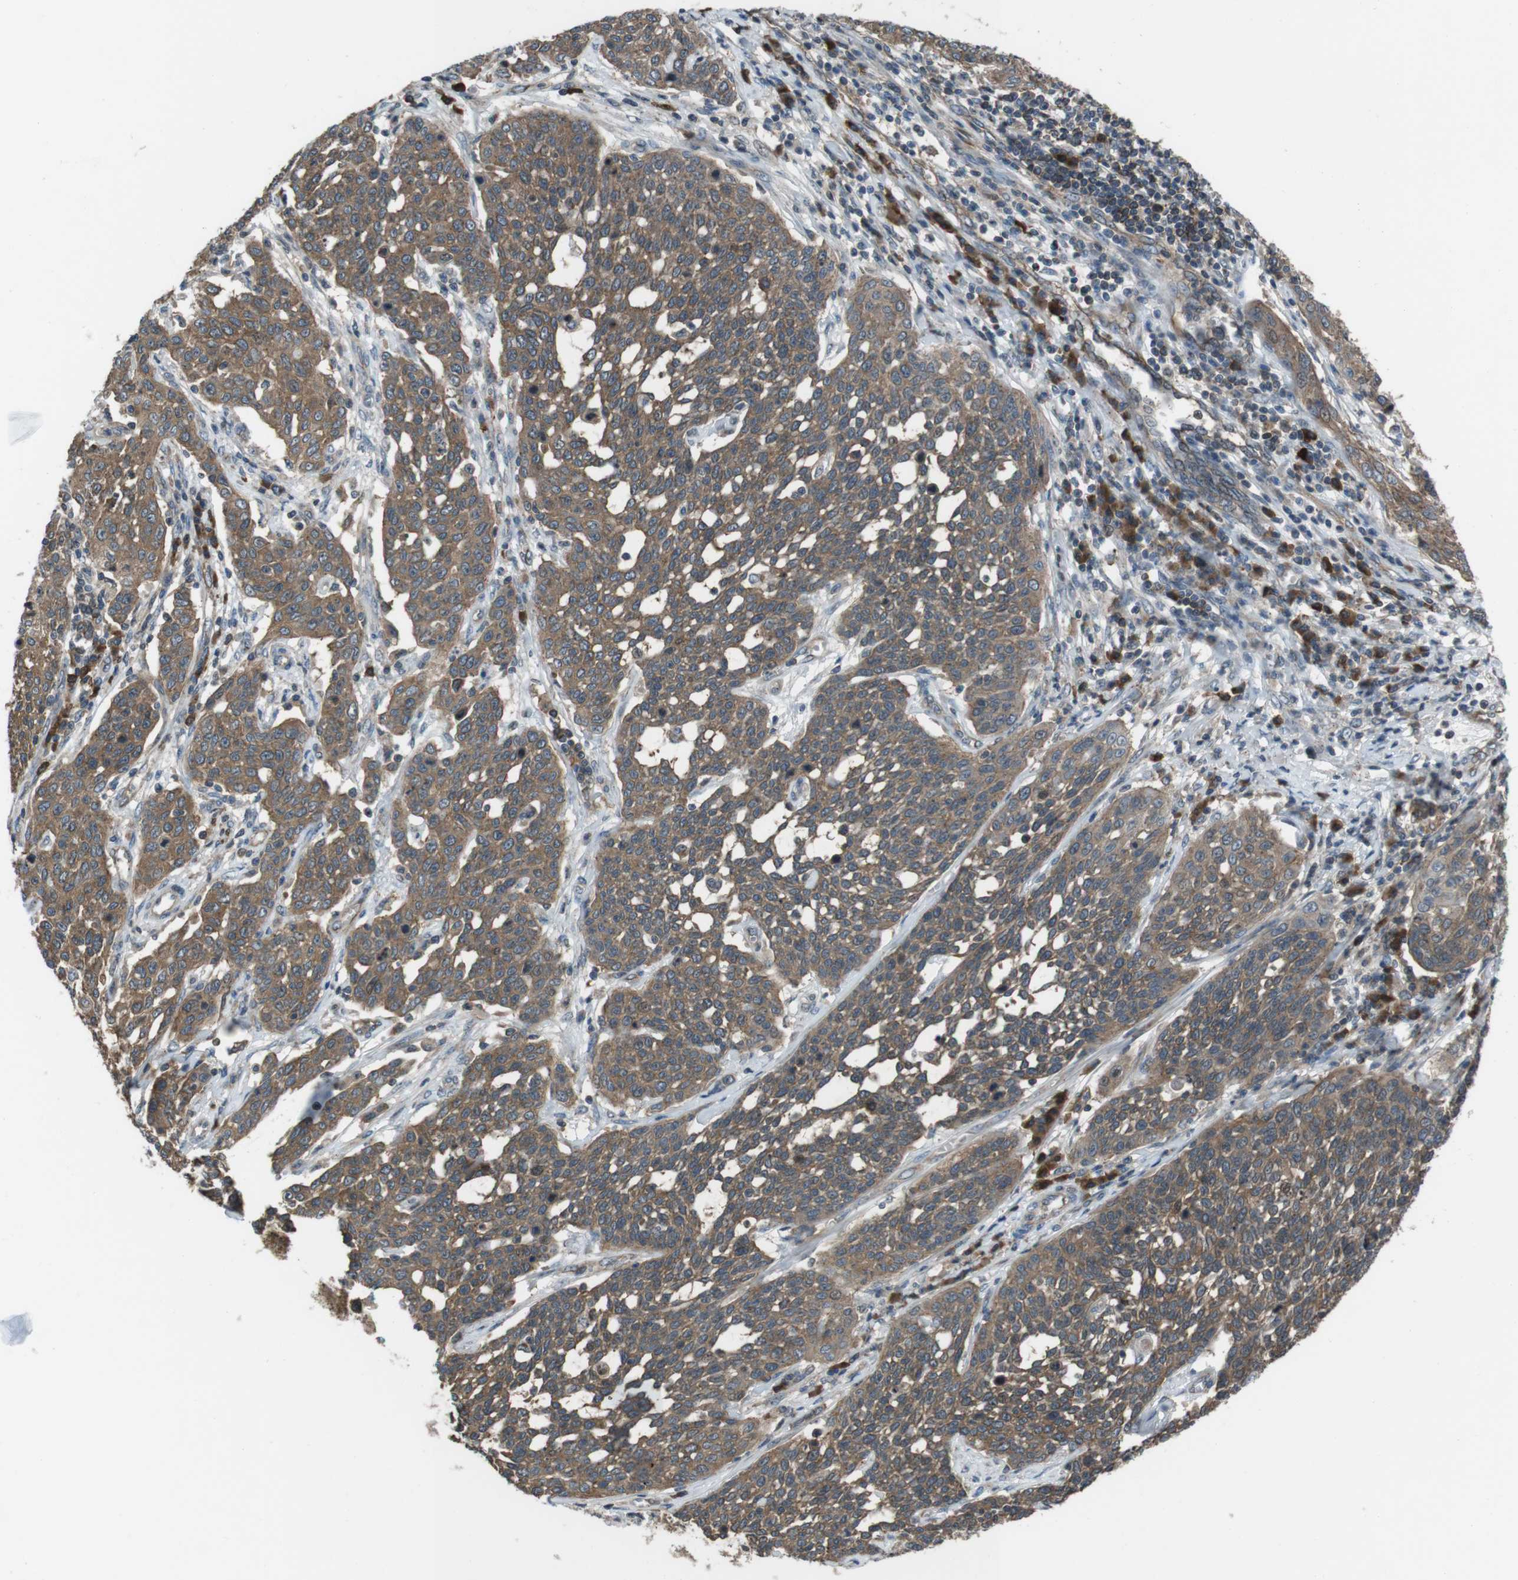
{"staining": {"intensity": "moderate", "quantity": ">75%", "location": "cytoplasmic/membranous"}, "tissue": "cervical cancer", "cell_type": "Tumor cells", "image_type": "cancer", "snomed": [{"axis": "morphology", "description": "Squamous cell carcinoma, NOS"}, {"axis": "topography", "description": "Cervix"}], "caption": "DAB immunohistochemical staining of cervical cancer displays moderate cytoplasmic/membranous protein positivity in approximately >75% of tumor cells.", "gene": "SLC22A23", "patient": {"sex": "female", "age": 34}}